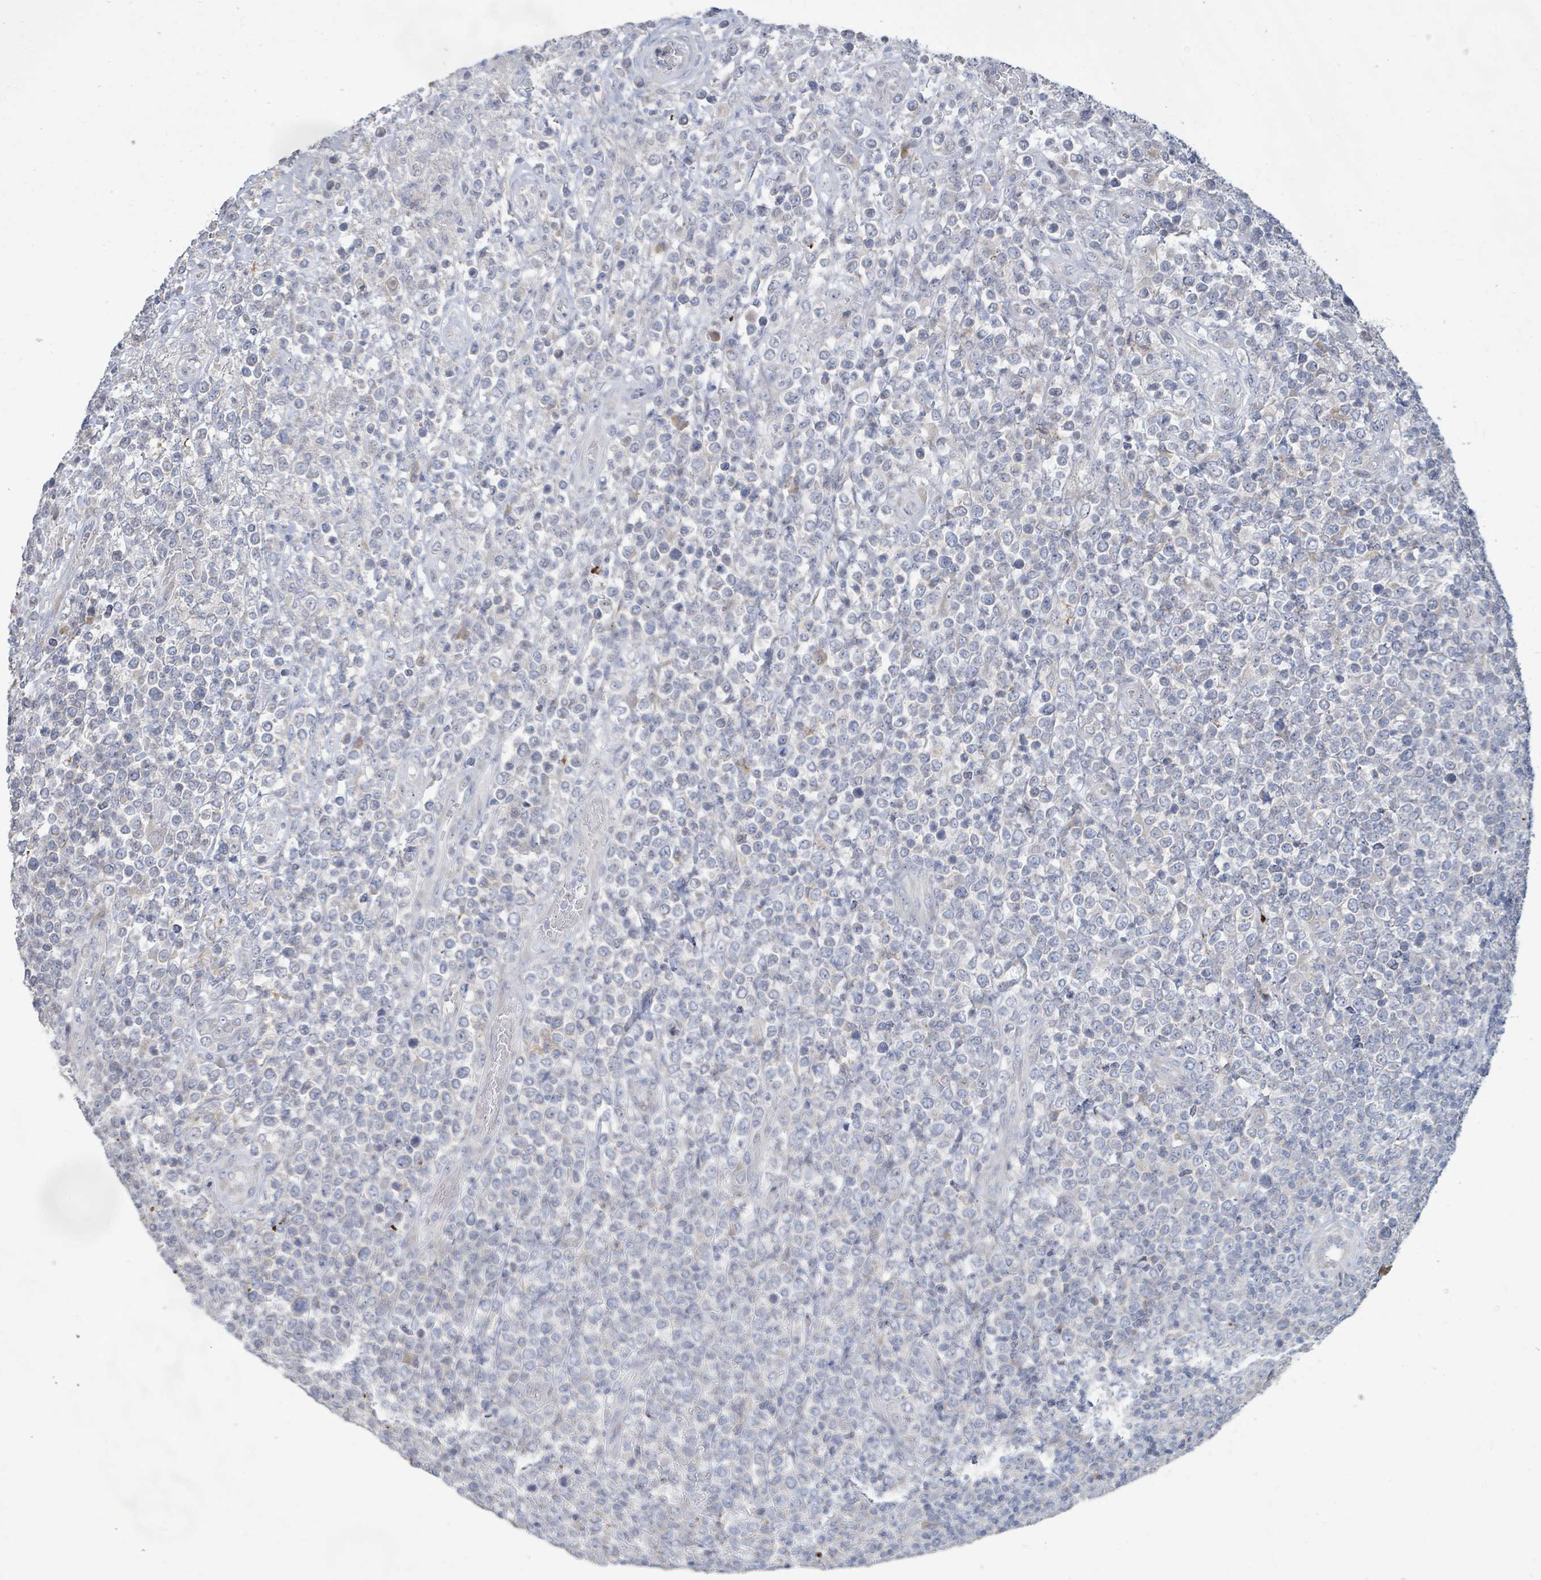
{"staining": {"intensity": "negative", "quantity": "none", "location": "none"}, "tissue": "lymphoma", "cell_type": "Tumor cells", "image_type": "cancer", "snomed": [{"axis": "morphology", "description": "Malignant lymphoma, non-Hodgkin's type, High grade"}, {"axis": "topography", "description": "Soft tissue"}], "caption": "There is no significant staining in tumor cells of malignant lymphoma, non-Hodgkin's type (high-grade).", "gene": "KCNS2", "patient": {"sex": "female", "age": 56}}